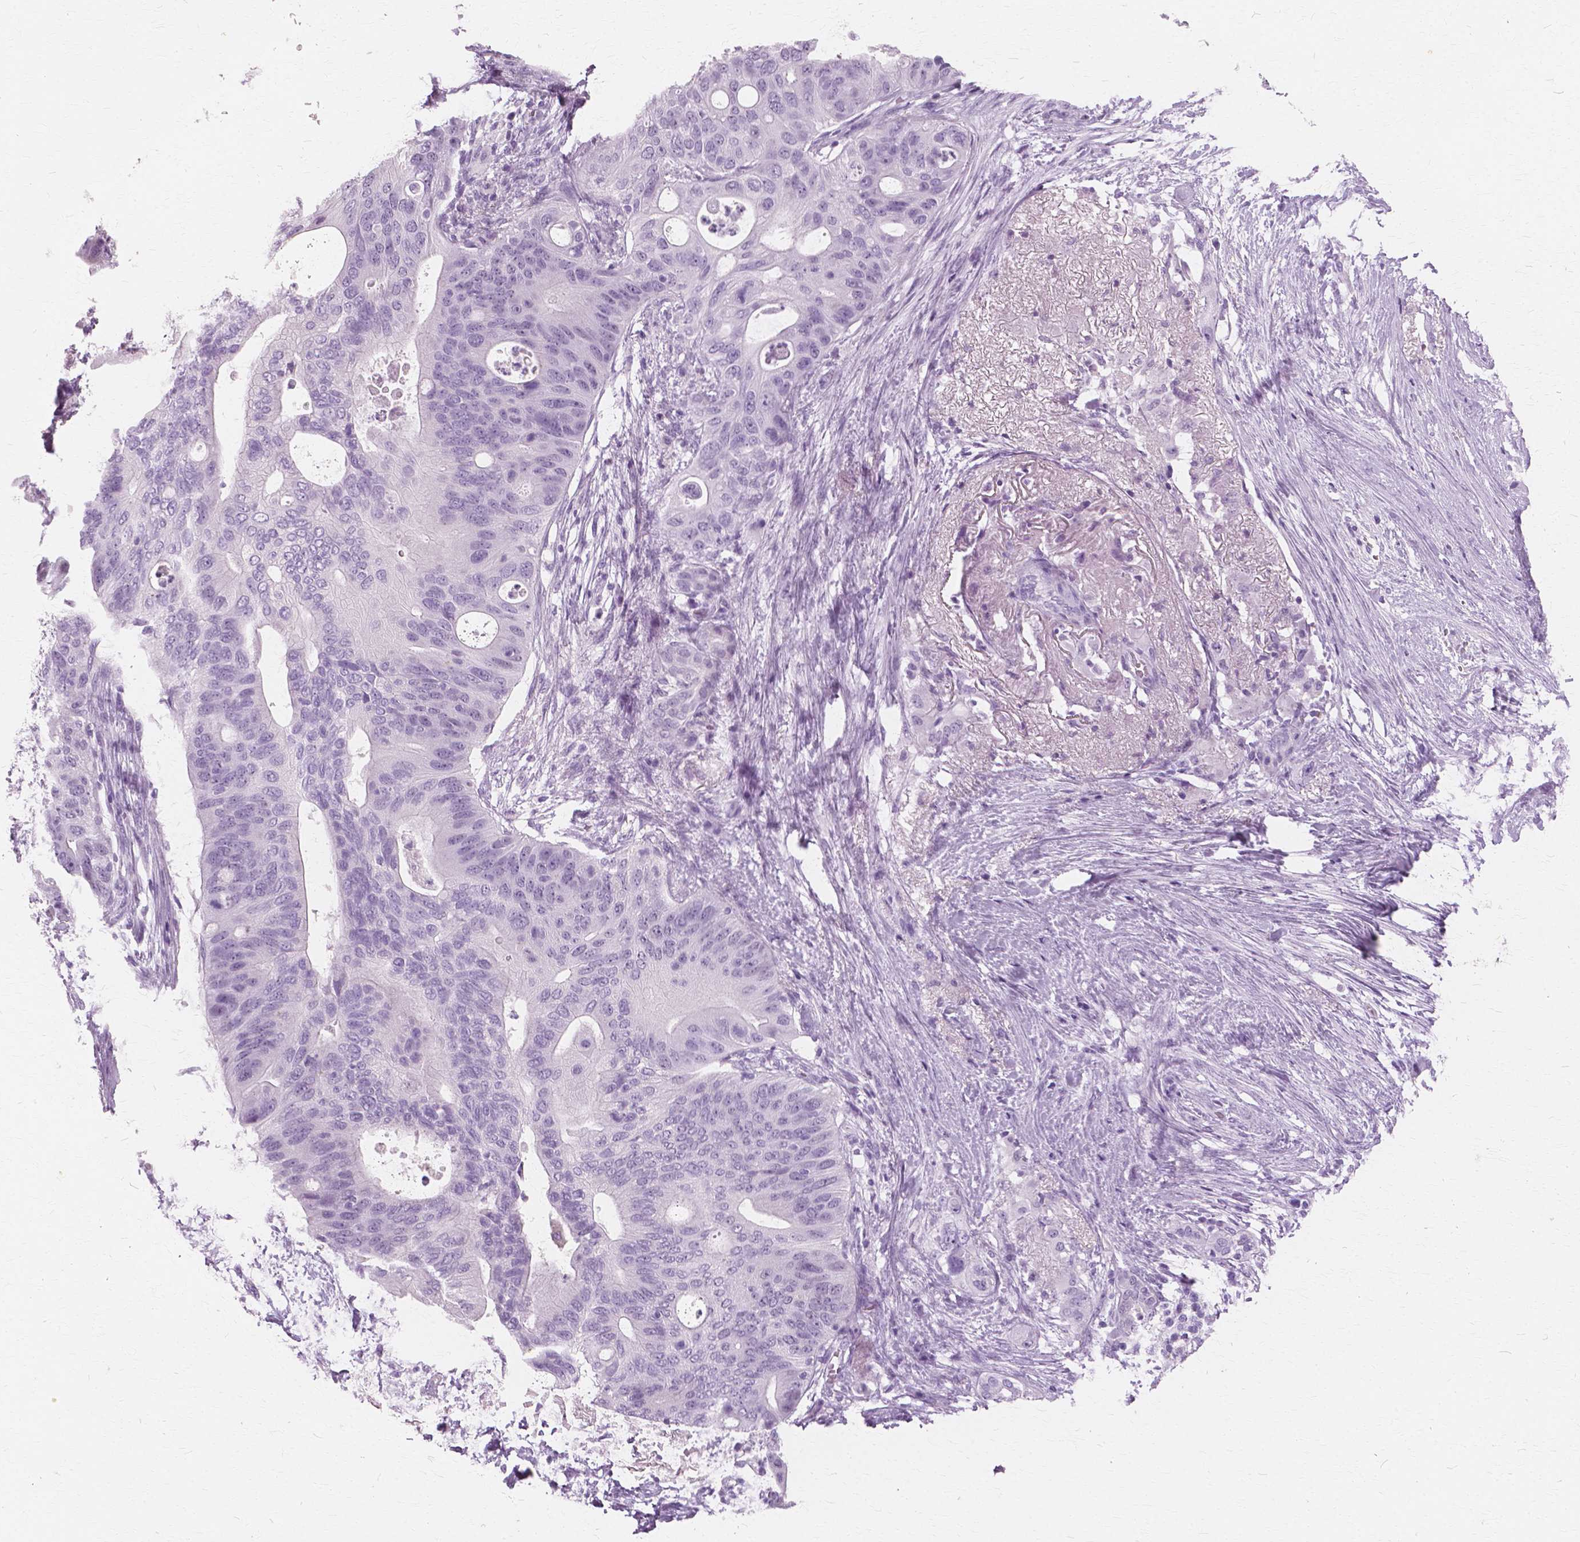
{"staining": {"intensity": "negative", "quantity": "none", "location": "none"}, "tissue": "pancreatic cancer", "cell_type": "Tumor cells", "image_type": "cancer", "snomed": [{"axis": "morphology", "description": "Adenocarcinoma, NOS"}, {"axis": "topography", "description": "Pancreas"}], "caption": "Tumor cells are negative for brown protein staining in adenocarcinoma (pancreatic). Nuclei are stained in blue.", "gene": "SFTPD", "patient": {"sex": "female", "age": 72}}